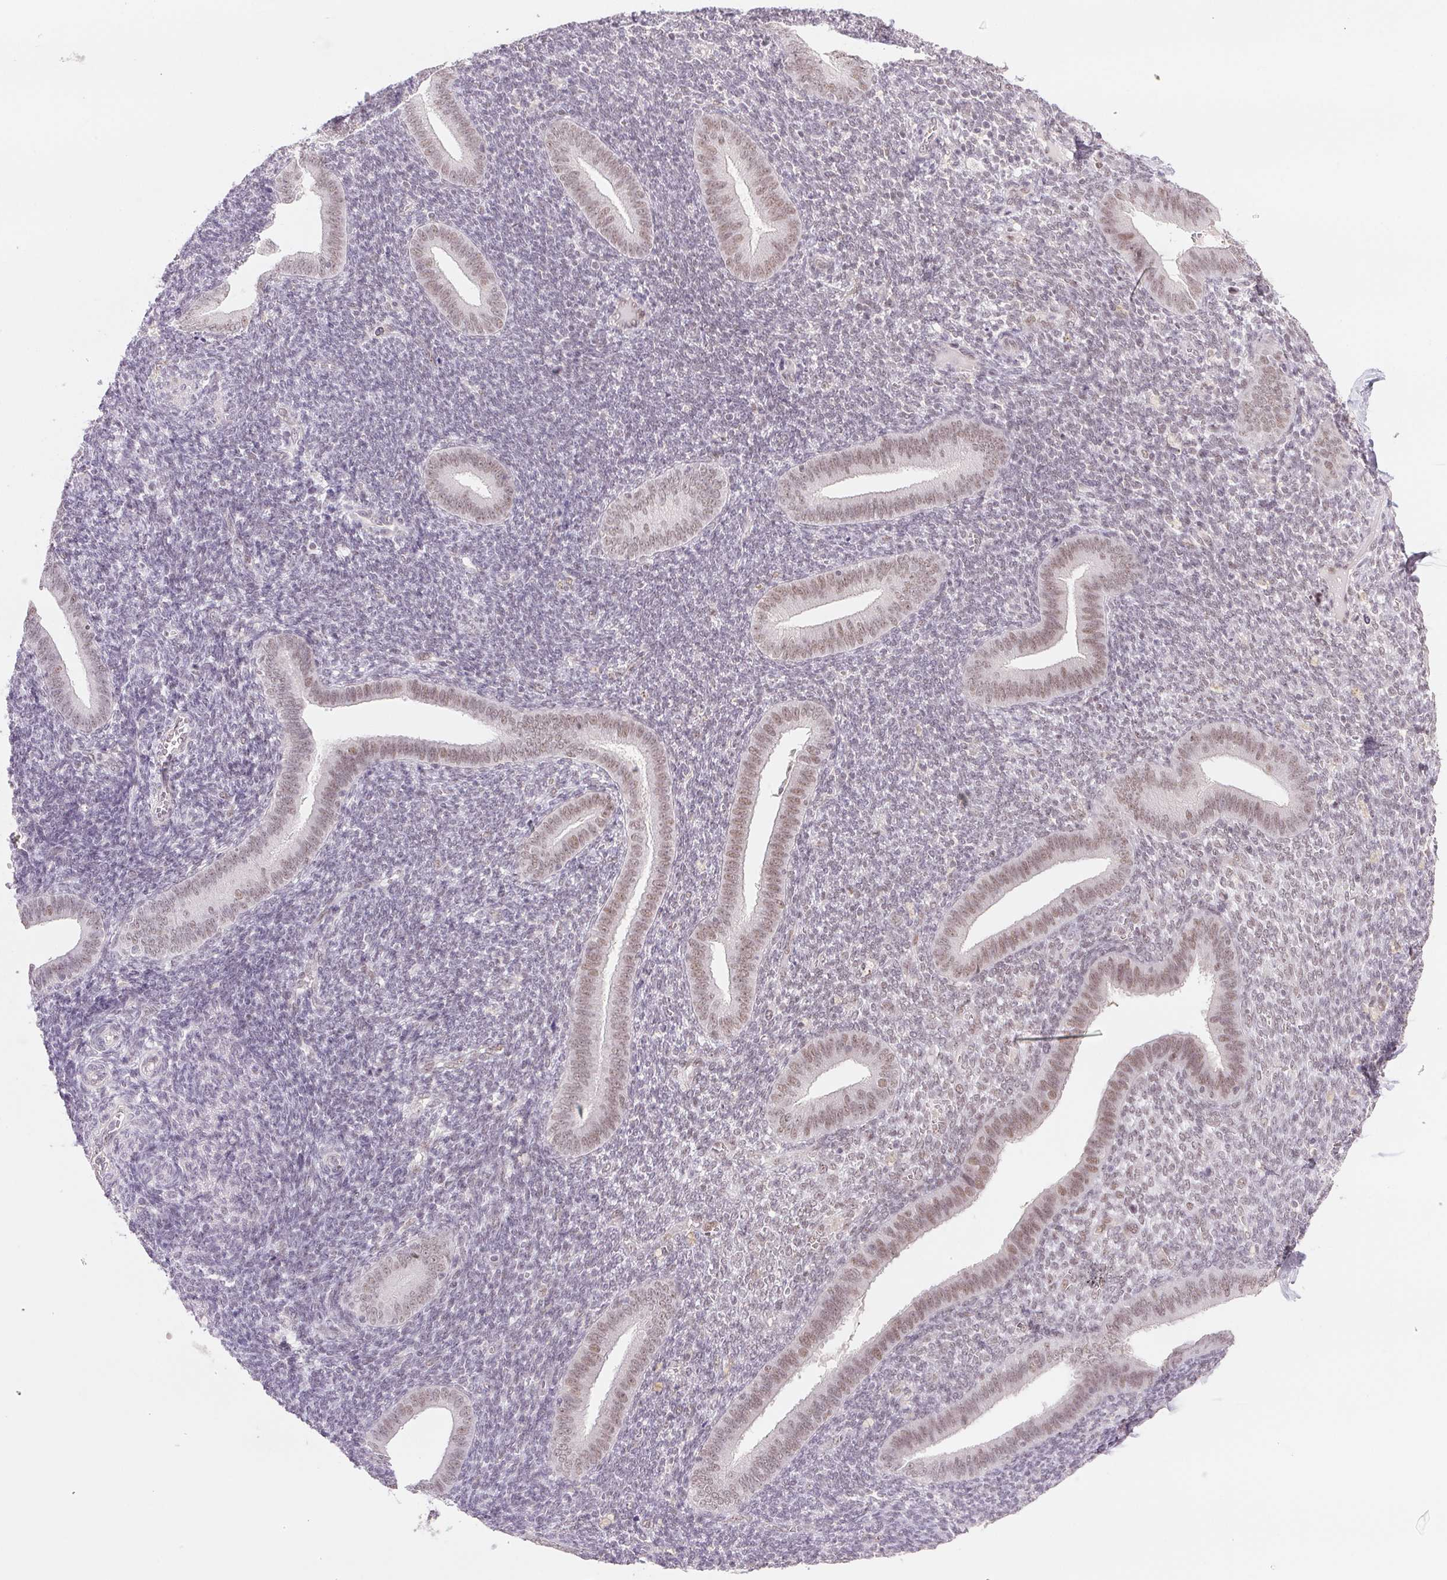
{"staining": {"intensity": "weak", "quantity": "<25%", "location": "nuclear"}, "tissue": "endometrium", "cell_type": "Cells in endometrial stroma", "image_type": "normal", "snomed": [{"axis": "morphology", "description": "Normal tissue, NOS"}, {"axis": "topography", "description": "Endometrium"}], "caption": "The image exhibits no staining of cells in endometrial stroma in normal endometrium. (DAB IHC visualized using brightfield microscopy, high magnification).", "gene": "PRPF18", "patient": {"sex": "female", "age": 25}}